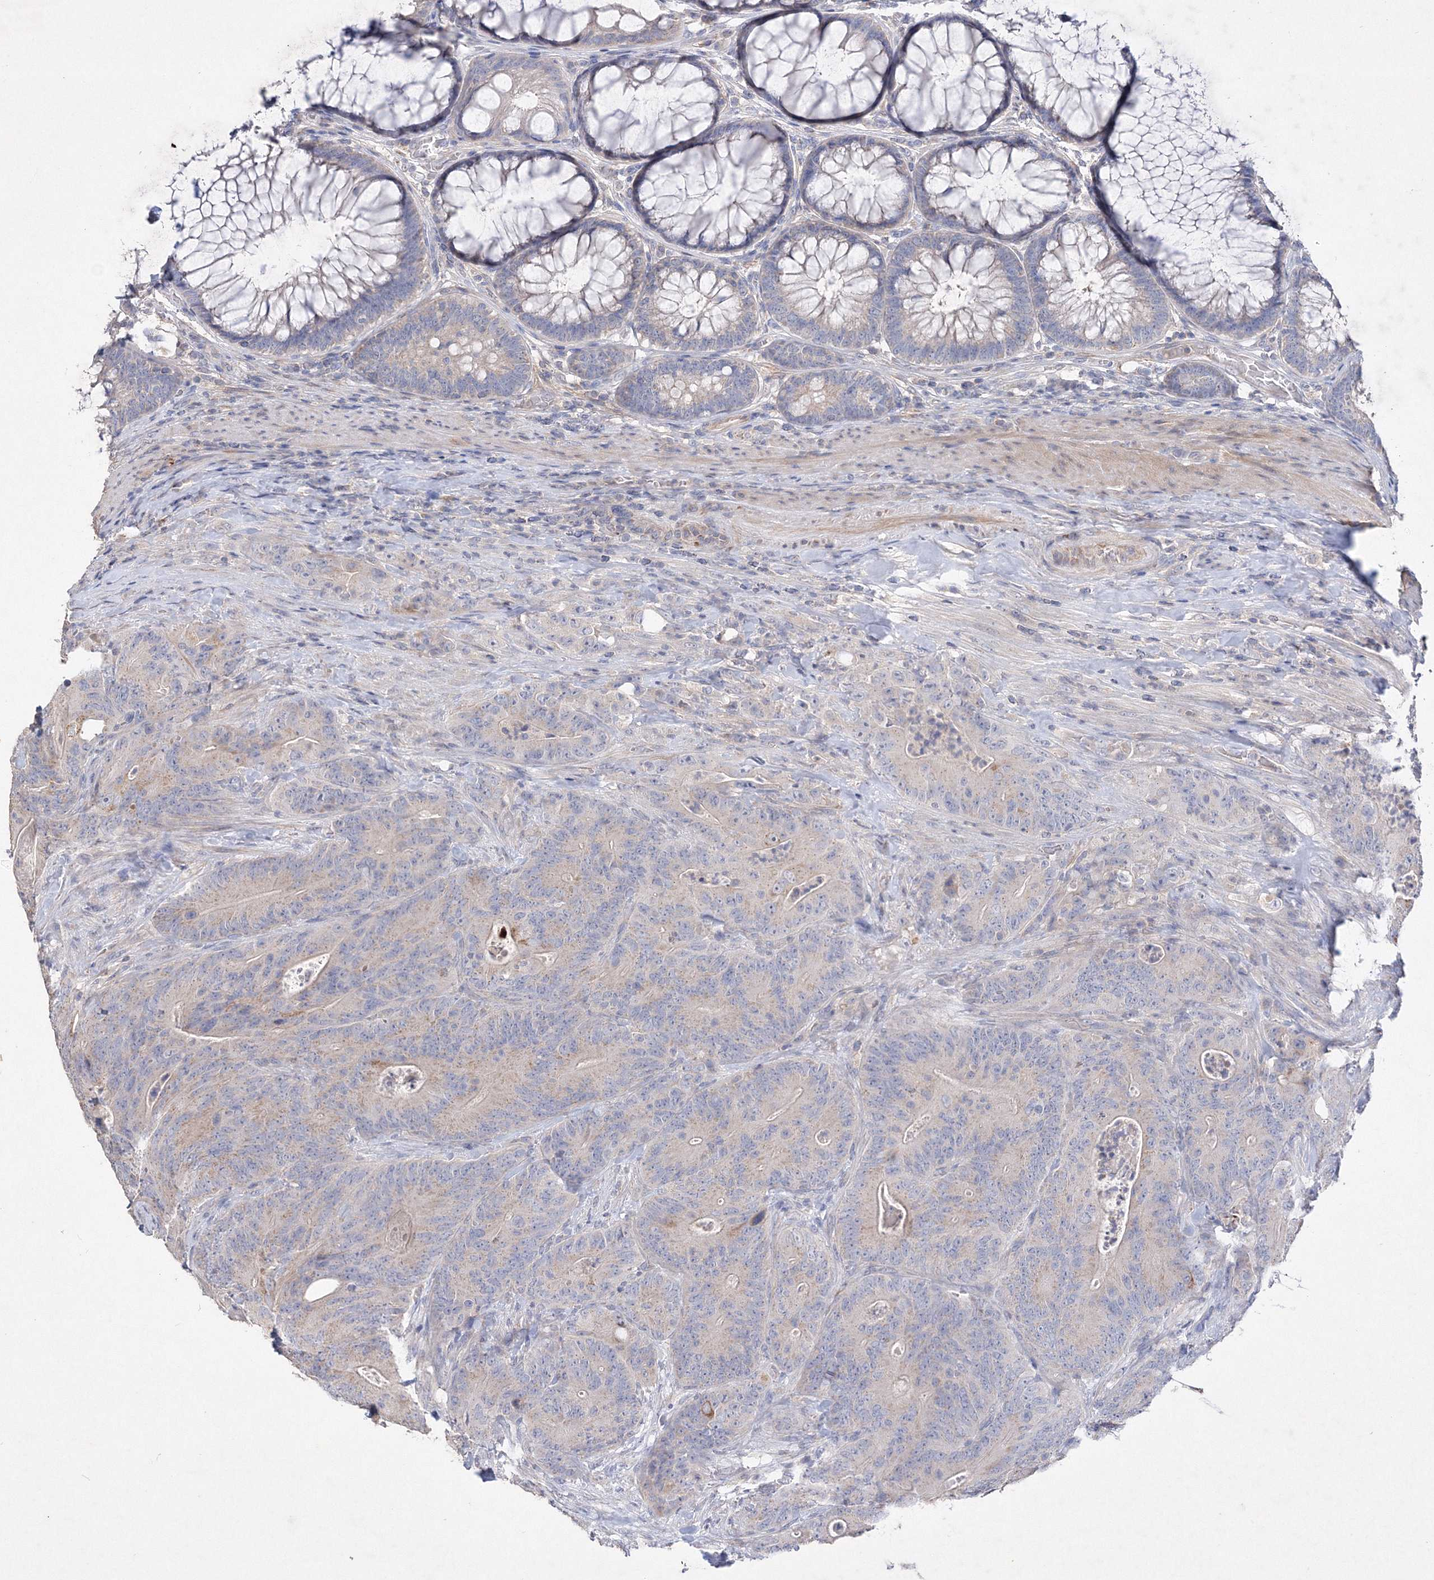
{"staining": {"intensity": "weak", "quantity": "<25%", "location": "cytoplasmic/membranous"}, "tissue": "colorectal cancer", "cell_type": "Tumor cells", "image_type": "cancer", "snomed": [{"axis": "morphology", "description": "Normal tissue, NOS"}, {"axis": "topography", "description": "Colon"}], "caption": "Human colorectal cancer stained for a protein using immunohistochemistry reveals no positivity in tumor cells.", "gene": "GLS", "patient": {"sex": "female", "age": 82}}